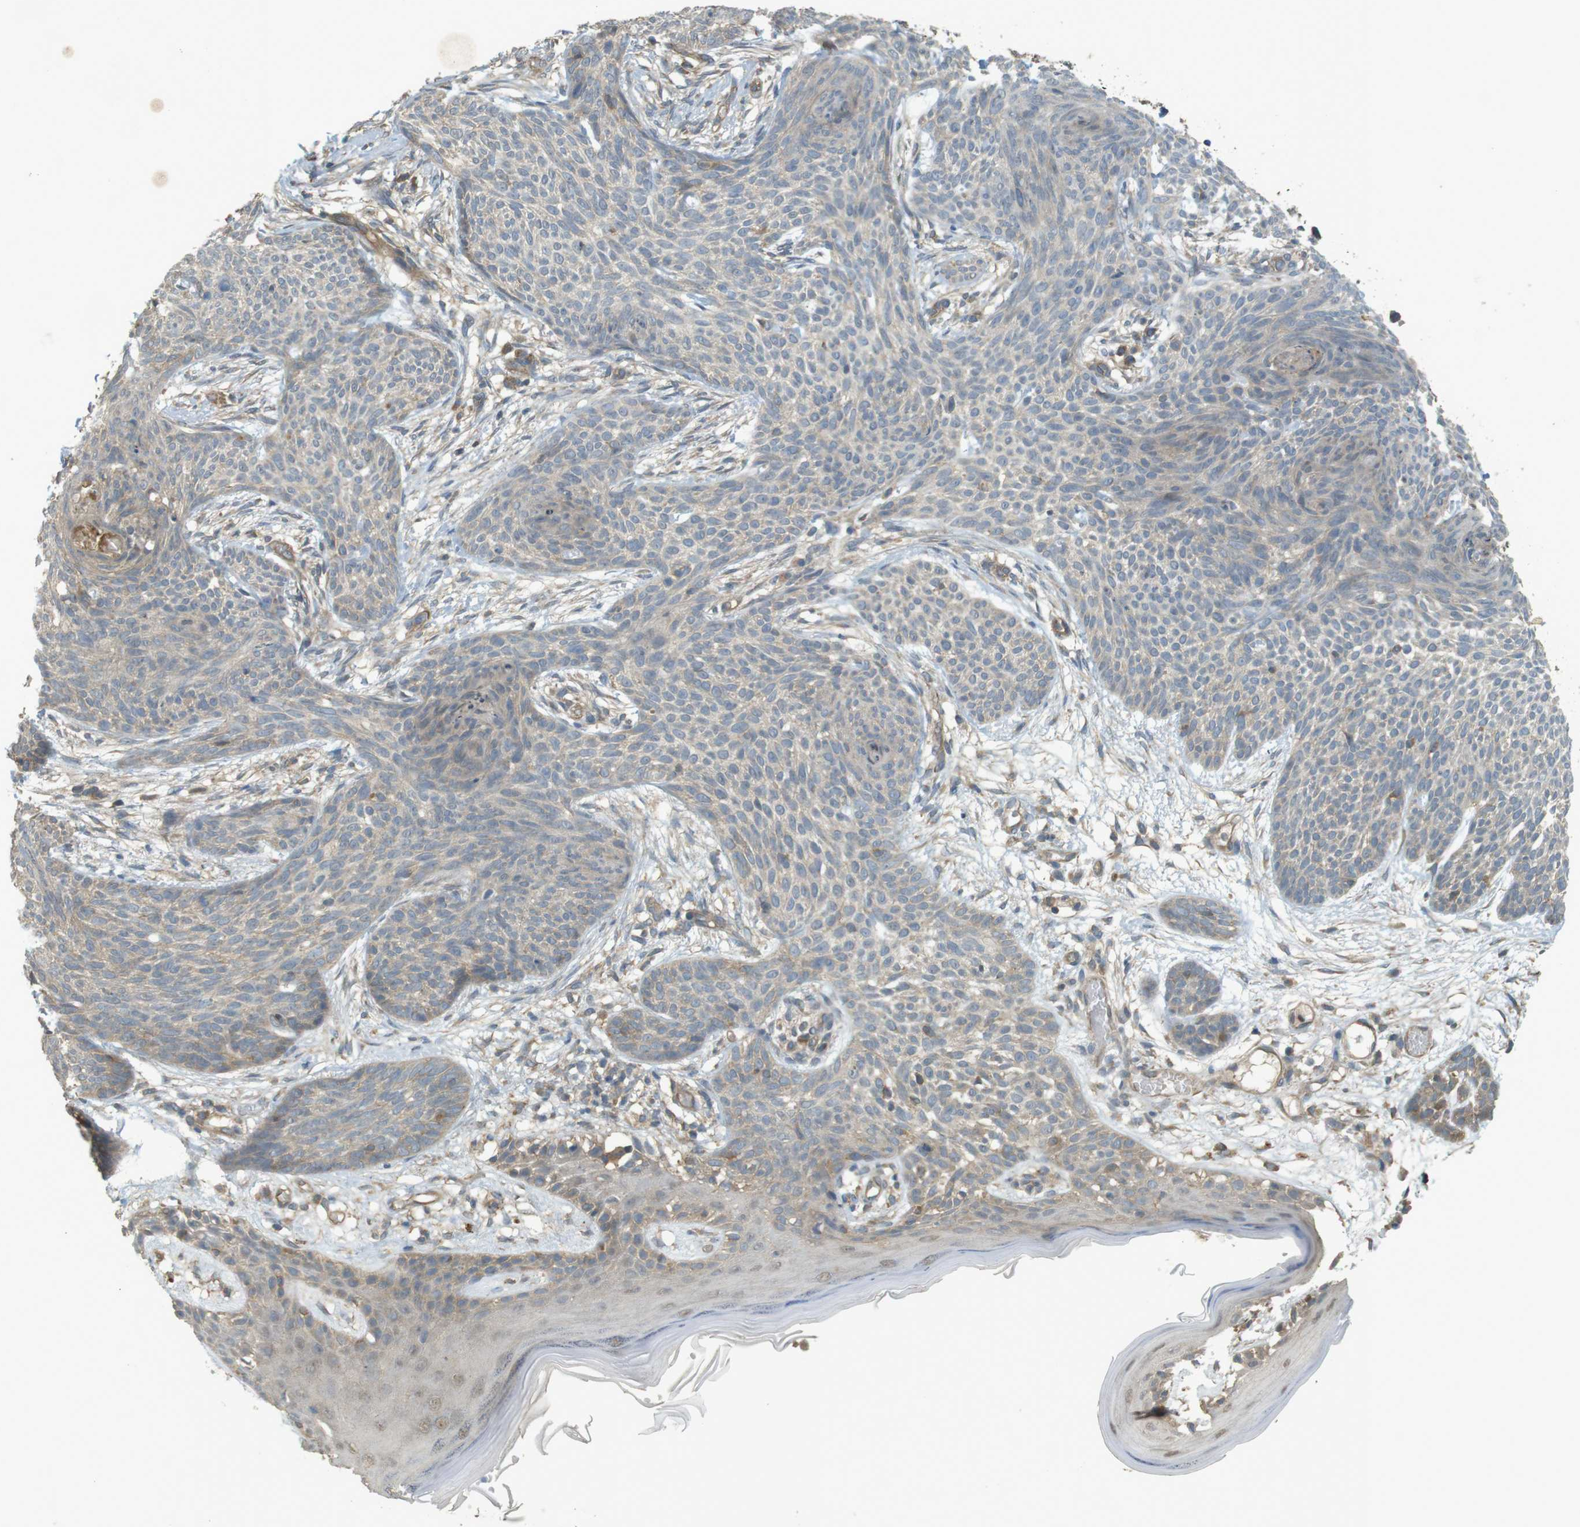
{"staining": {"intensity": "weak", "quantity": "<25%", "location": "cytoplasmic/membranous"}, "tissue": "skin cancer", "cell_type": "Tumor cells", "image_type": "cancer", "snomed": [{"axis": "morphology", "description": "Basal cell carcinoma"}, {"axis": "topography", "description": "Skin"}], "caption": "Skin cancer was stained to show a protein in brown. There is no significant expression in tumor cells.", "gene": "ZDHHC20", "patient": {"sex": "female", "age": 59}}